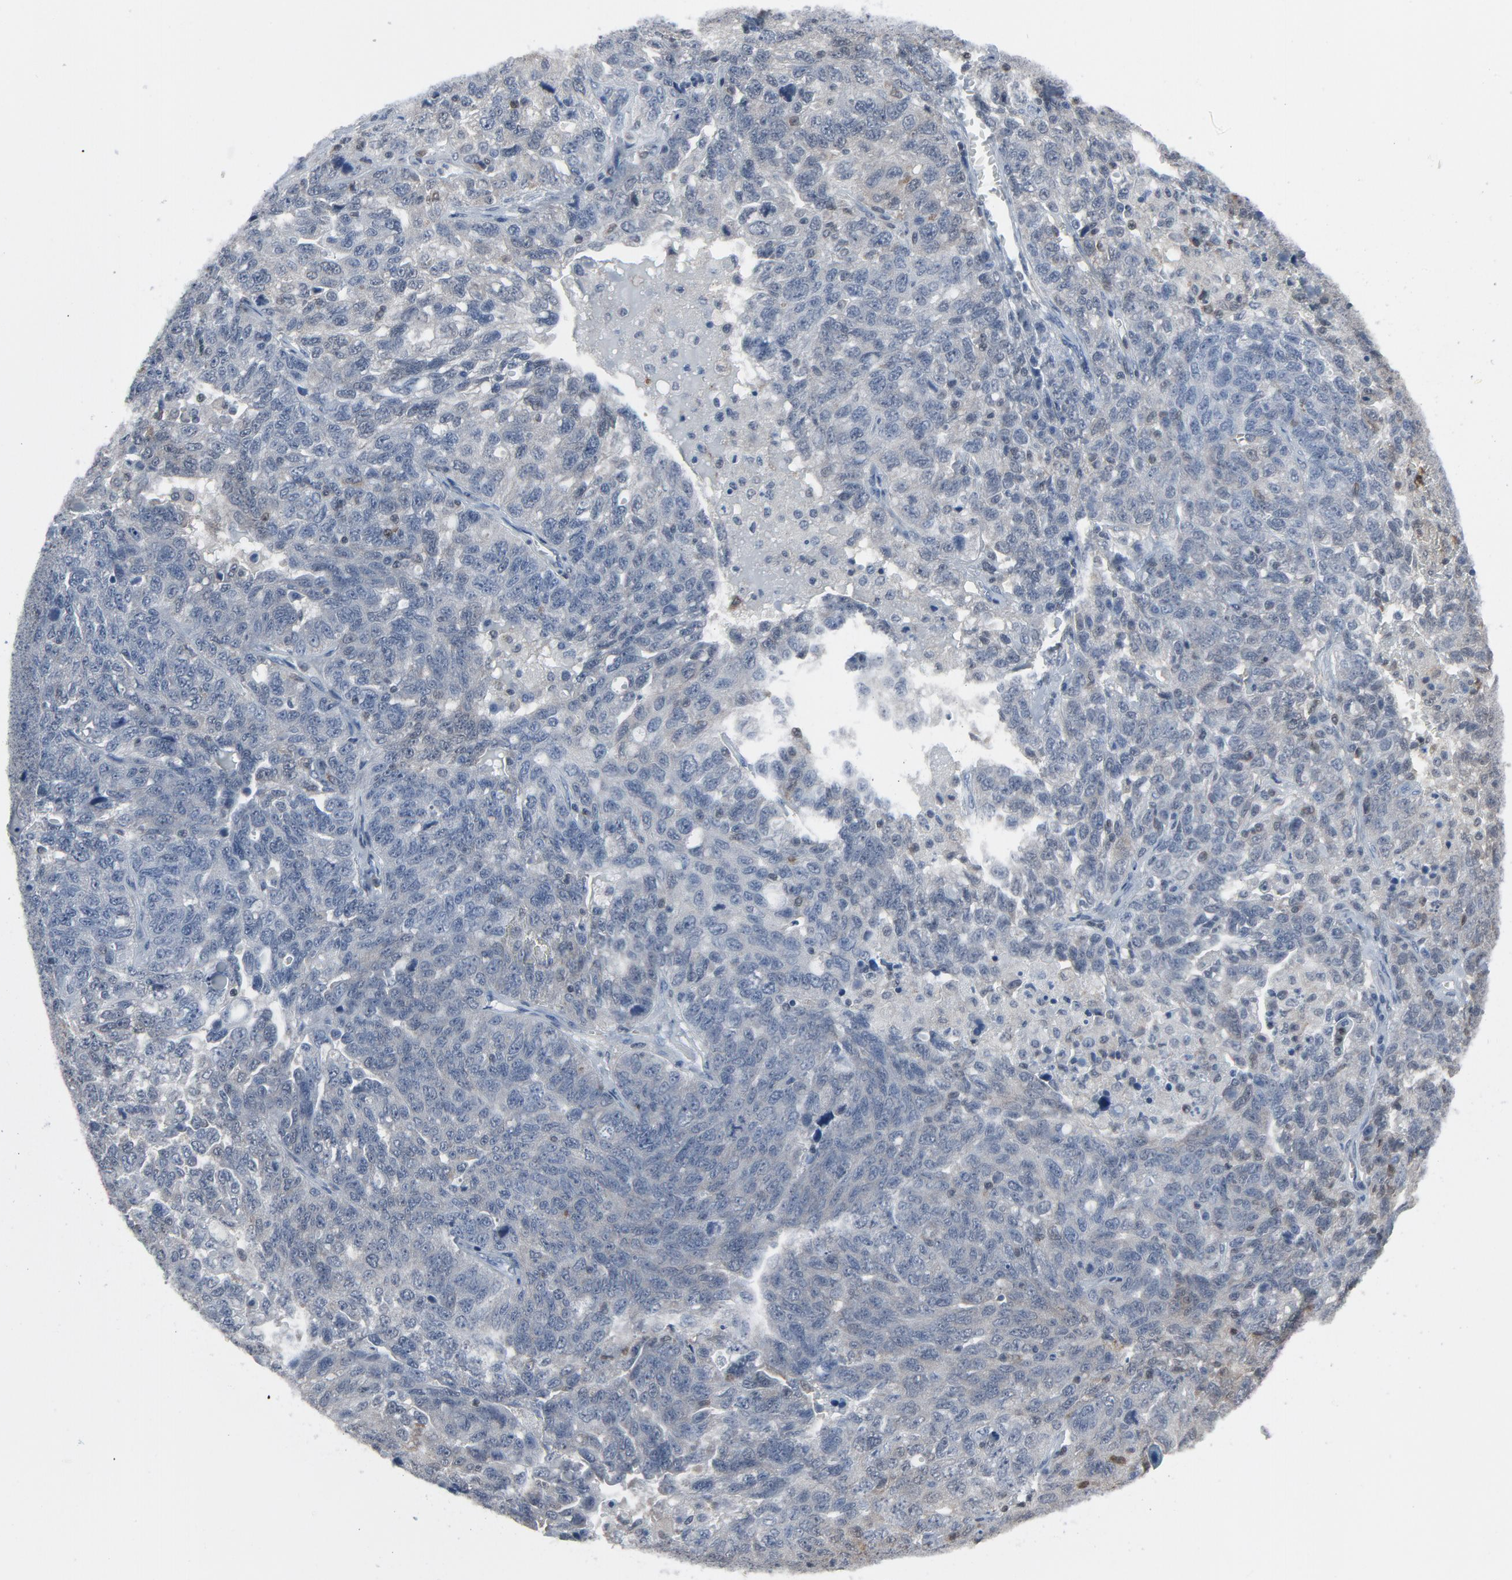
{"staining": {"intensity": "negative", "quantity": "none", "location": "none"}, "tissue": "ovarian cancer", "cell_type": "Tumor cells", "image_type": "cancer", "snomed": [{"axis": "morphology", "description": "Cystadenocarcinoma, serous, NOS"}, {"axis": "topography", "description": "Ovary"}], "caption": "A high-resolution micrograph shows immunohistochemistry staining of ovarian cancer (serous cystadenocarcinoma), which shows no significant positivity in tumor cells.", "gene": "STAT5A", "patient": {"sex": "female", "age": 71}}